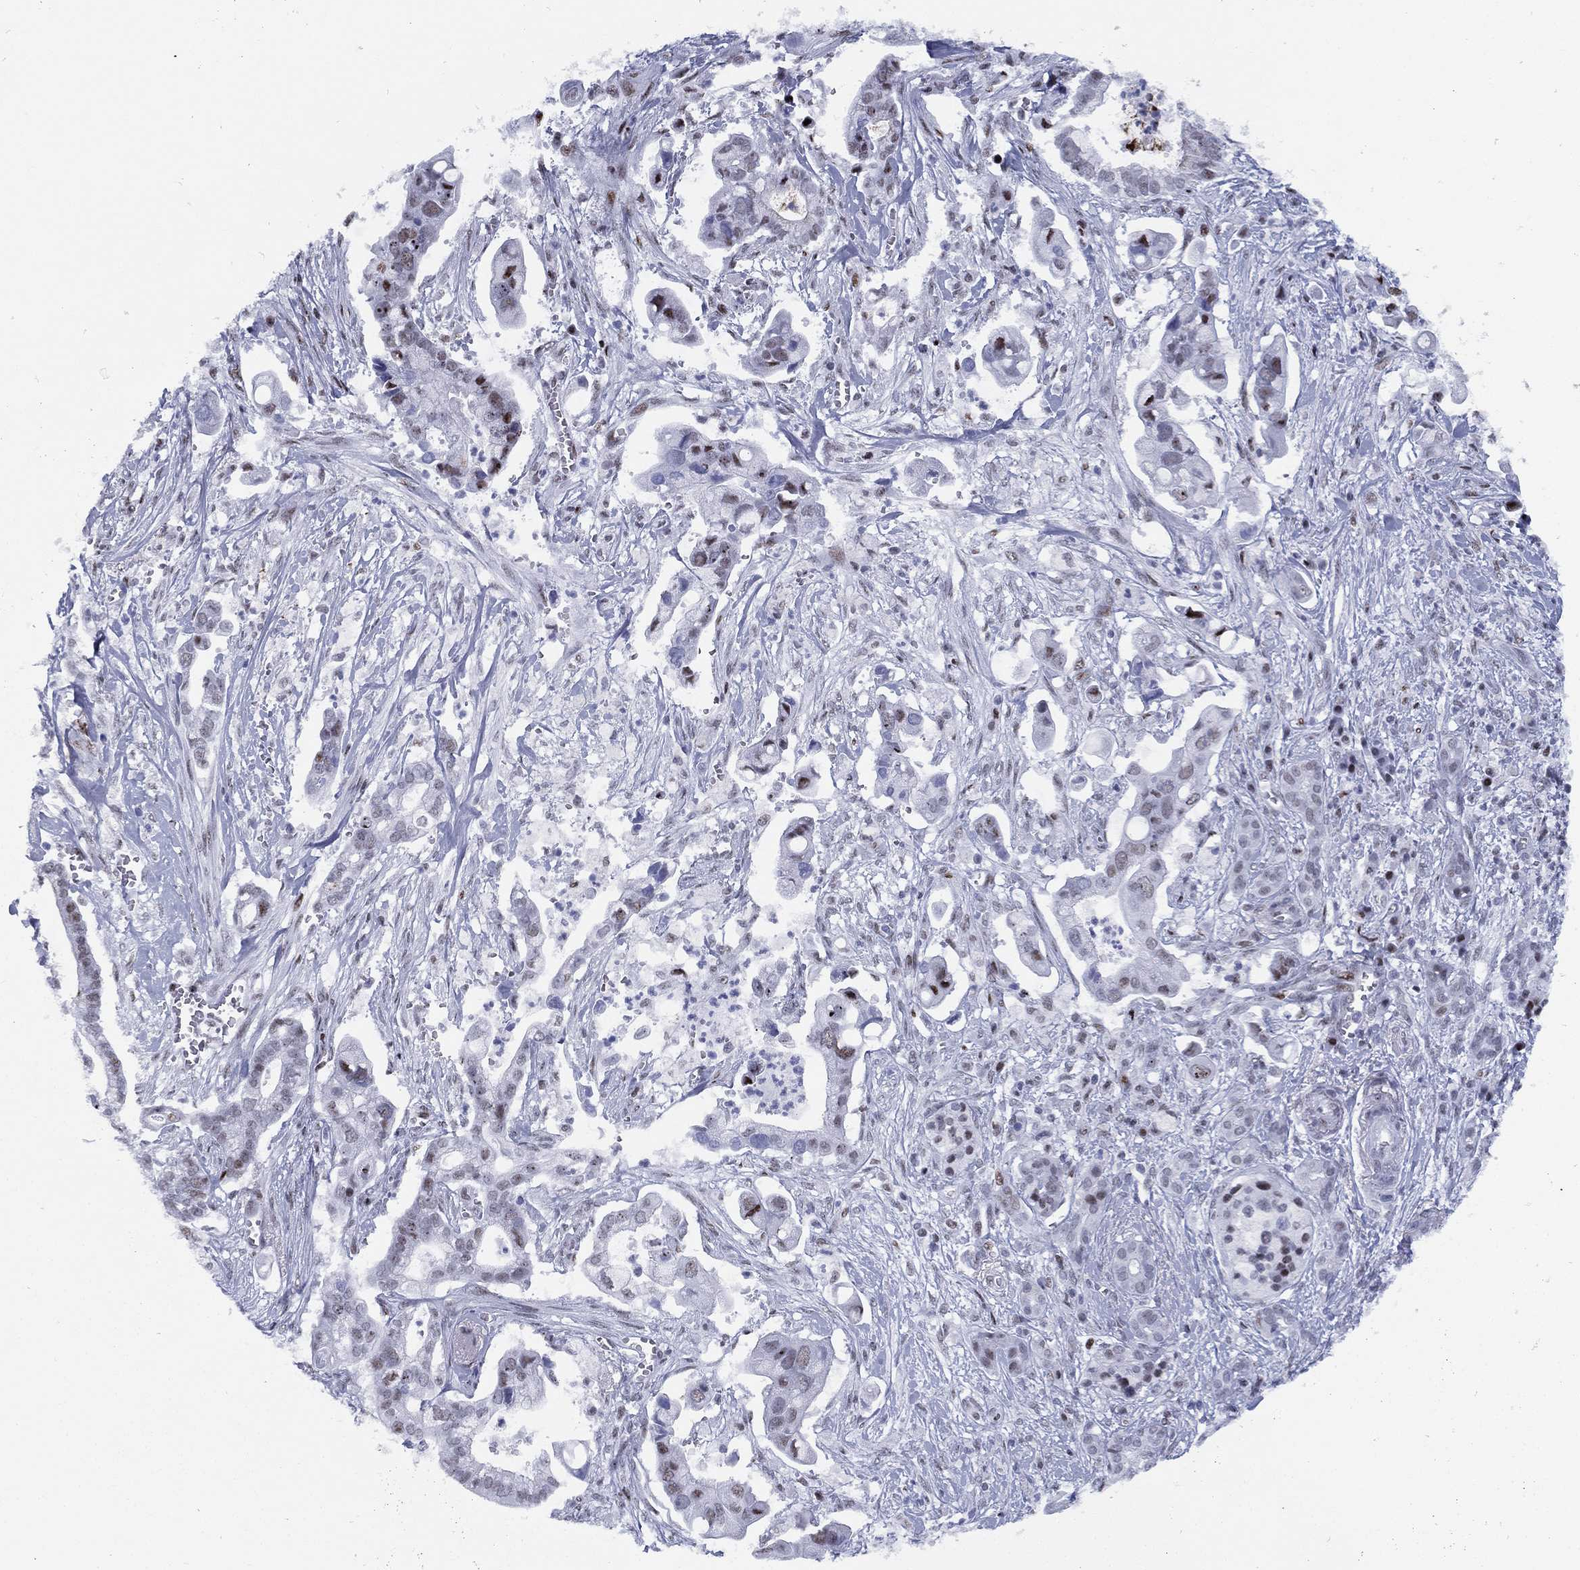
{"staining": {"intensity": "moderate", "quantity": "<25%", "location": "nuclear"}, "tissue": "pancreatic cancer", "cell_type": "Tumor cells", "image_type": "cancer", "snomed": [{"axis": "morphology", "description": "Adenocarcinoma, NOS"}, {"axis": "topography", "description": "Pancreas"}], "caption": "IHC of pancreatic cancer reveals low levels of moderate nuclear staining in approximately <25% of tumor cells. (Stains: DAB in brown, nuclei in blue, Microscopy: brightfield microscopy at high magnification).", "gene": "CYB561D2", "patient": {"sex": "male", "age": 61}}